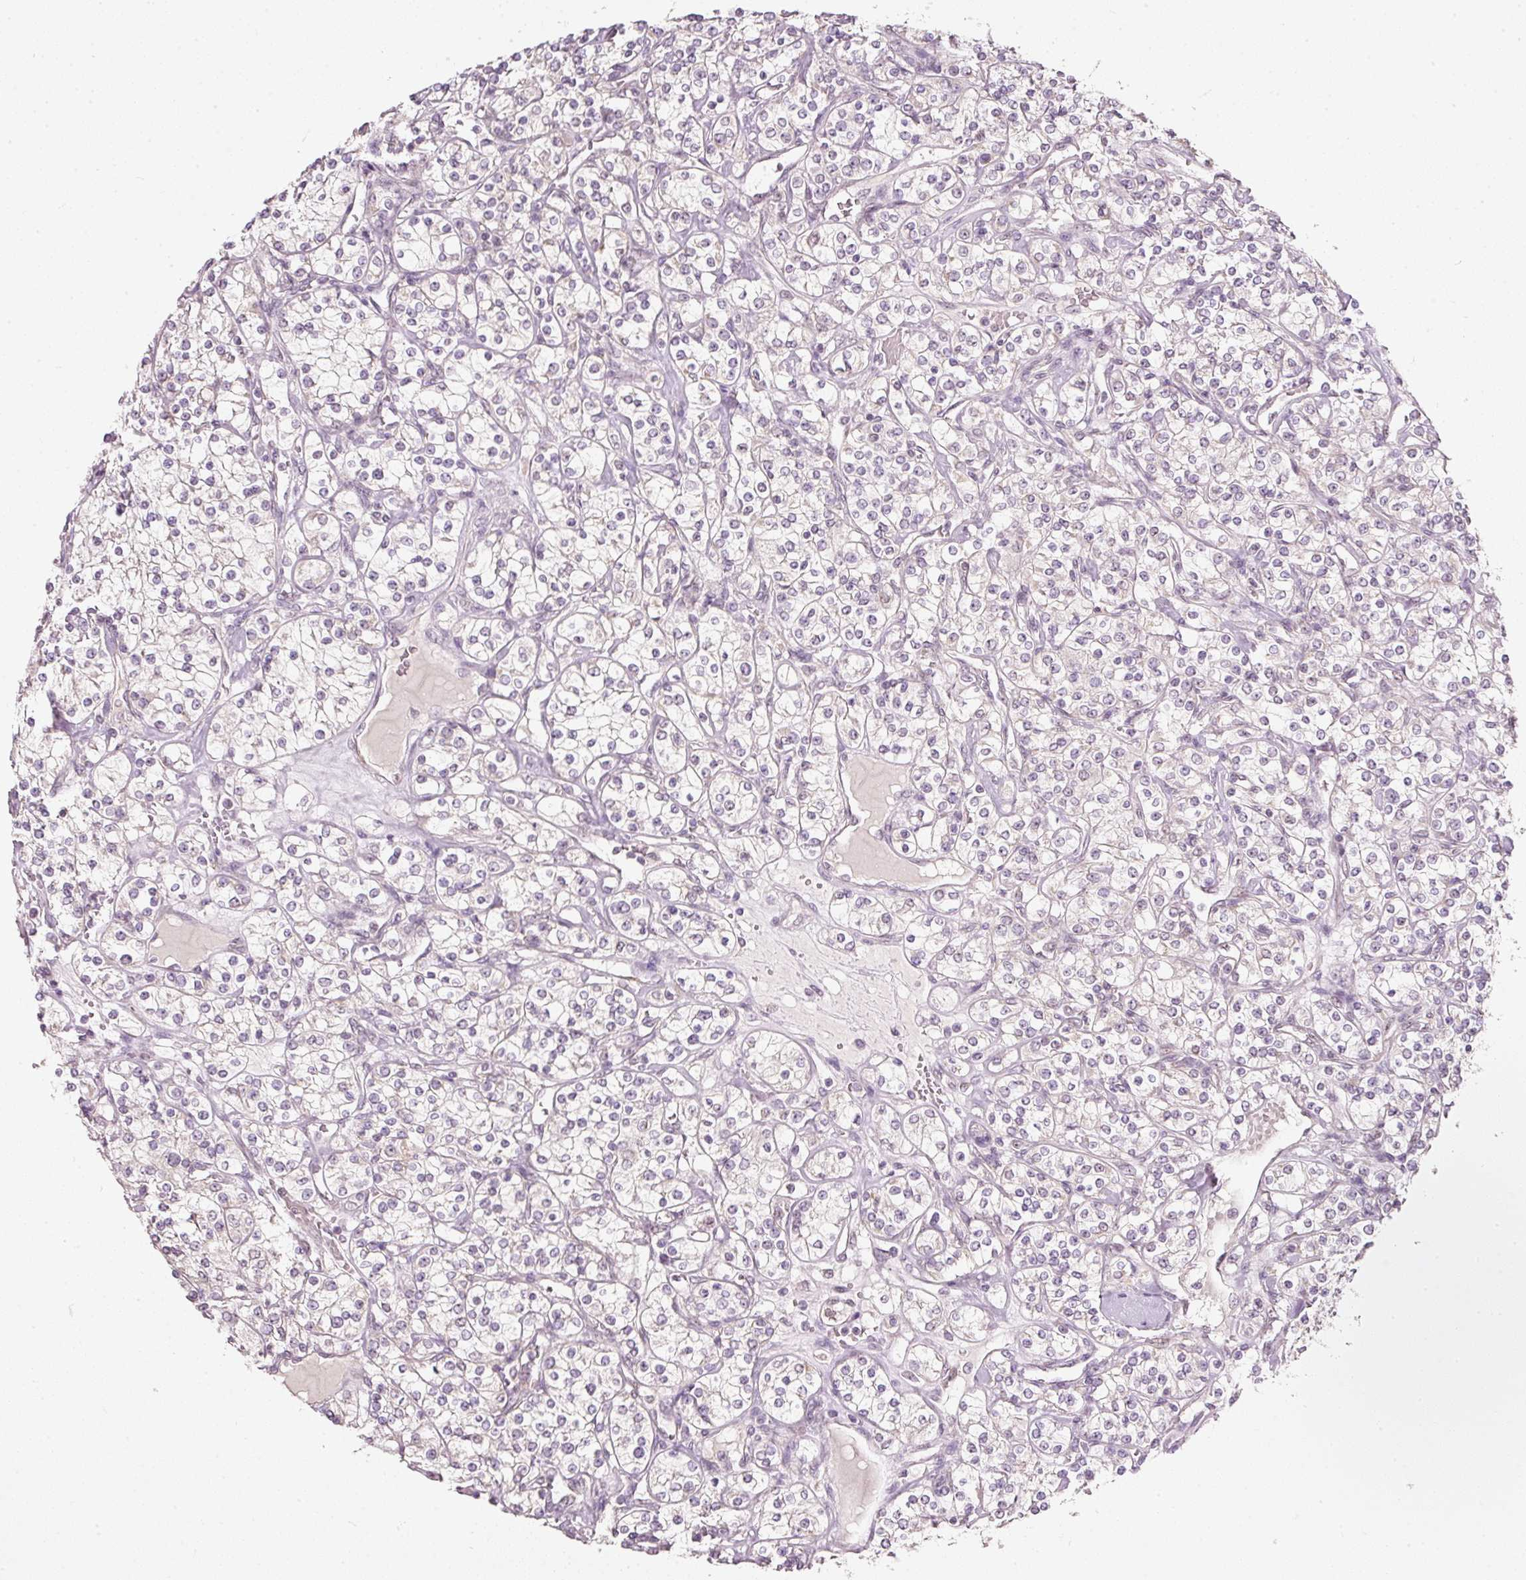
{"staining": {"intensity": "negative", "quantity": "none", "location": "none"}, "tissue": "renal cancer", "cell_type": "Tumor cells", "image_type": "cancer", "snomed": [{"axis": "morphology", "description": "Adenocarcinoma, NOS"}, {"axis": "topography", "description": "Kidney"}], "caption": "This is a photomicrograph of IHC staining of renal cancer, which shows no staining in tumor cells. Nuclei are stained in blue.", "gene": "FSTL3", "patient": {"sex": "male", "age": 77}}